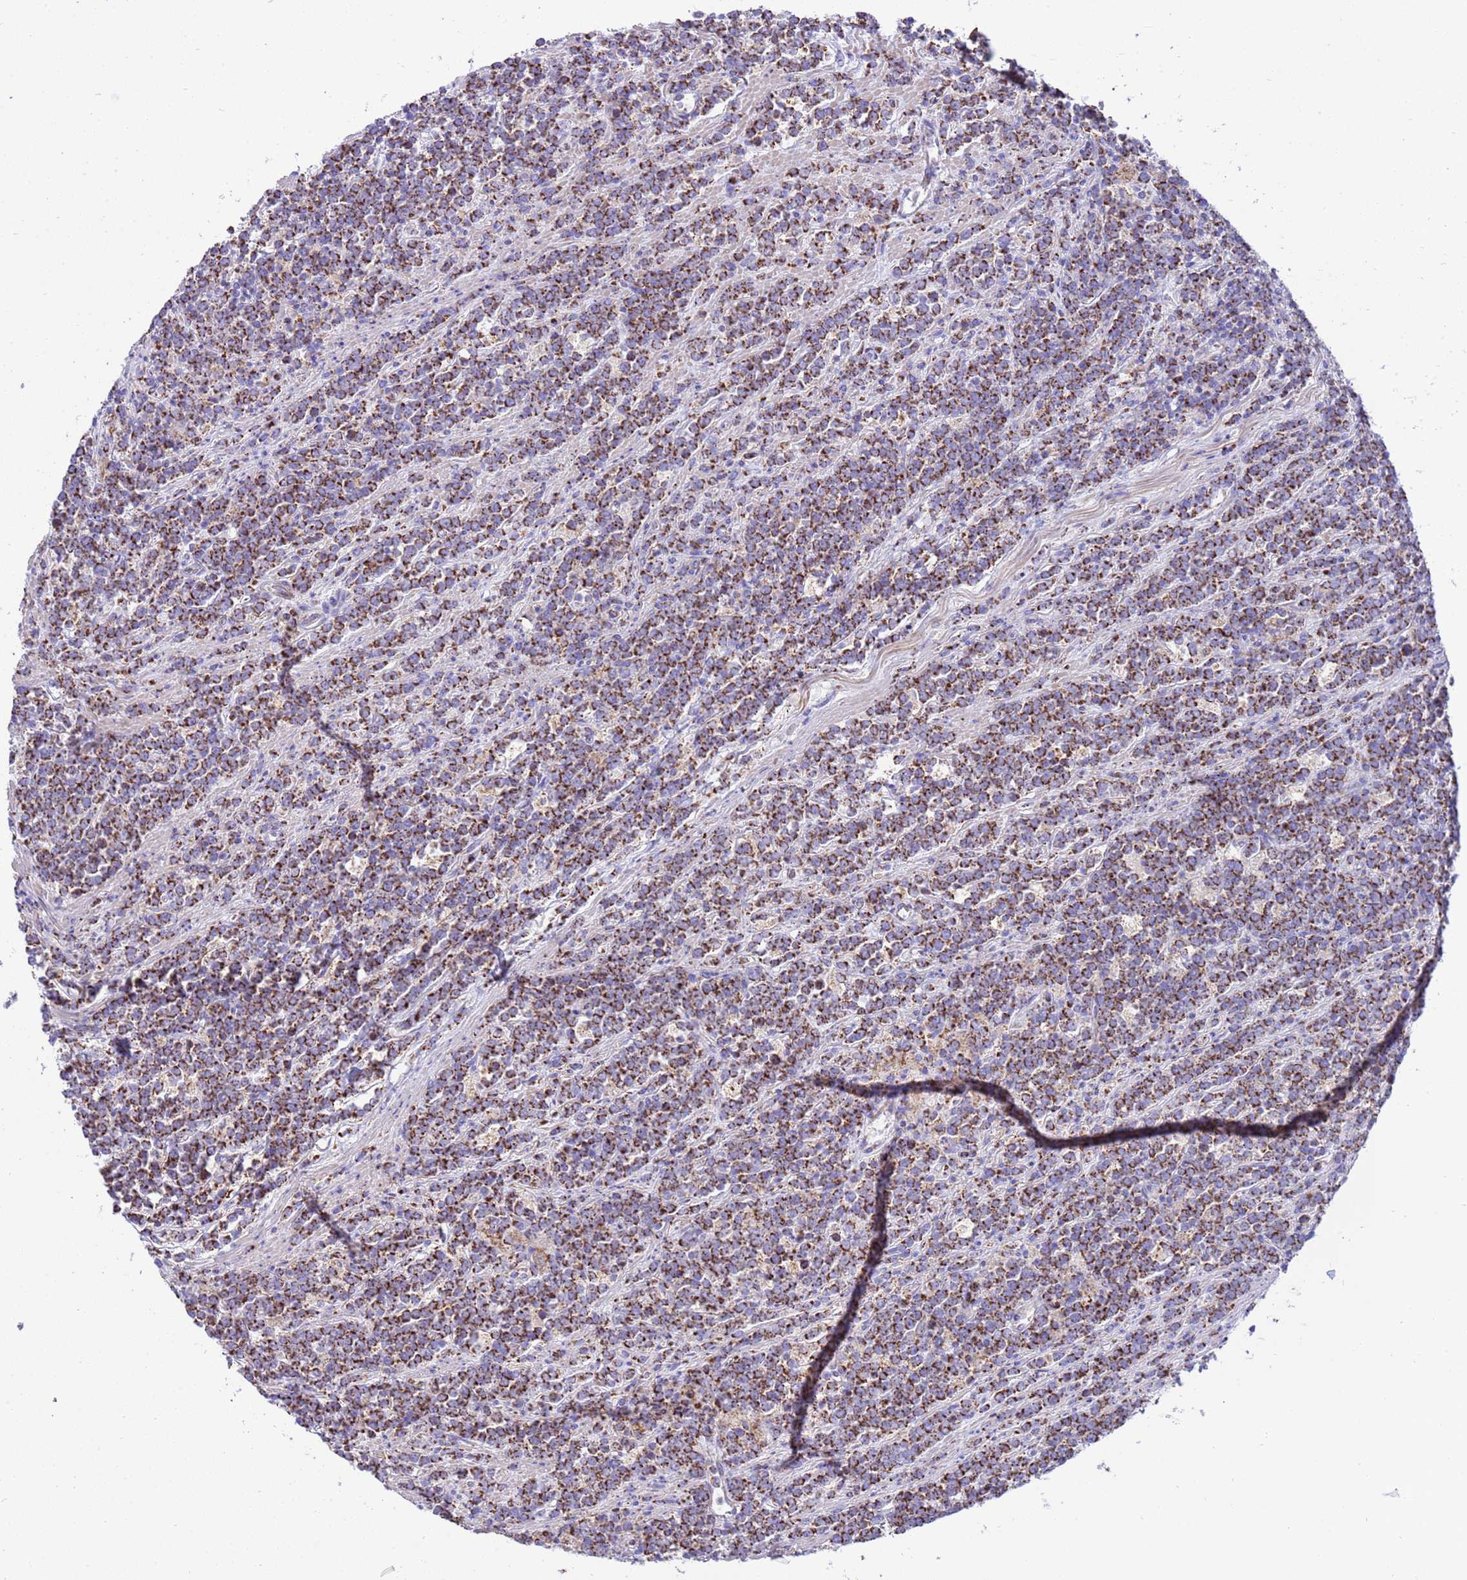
{"staining": {"intensity": "strong", "quantity": ">75%", "location": "cytoplasmic/membranous"}, "tissue": "lymphoma", "cell_type": "Tumor cells", "image_type": "cancer", "snomed": [{"axis": "morphology", "description": "Malignant lymphoma, non-Hodgkin's type, High grade"}, {"axis": "topography", "description": "Small intestine"}, {"axis": "topography", "description": "Colon"}], "caption": "High-power microscopy captured an immunohistochemistry (IHC) micrograph of malignant lymphoma, non-Hodgkin's type (high-grade), revealing strong cytoplasmic/membranous staining in approximately >75% of tumor cells.", "gene": "RNF165", "patient": {"sex": "male", "age": 8}}